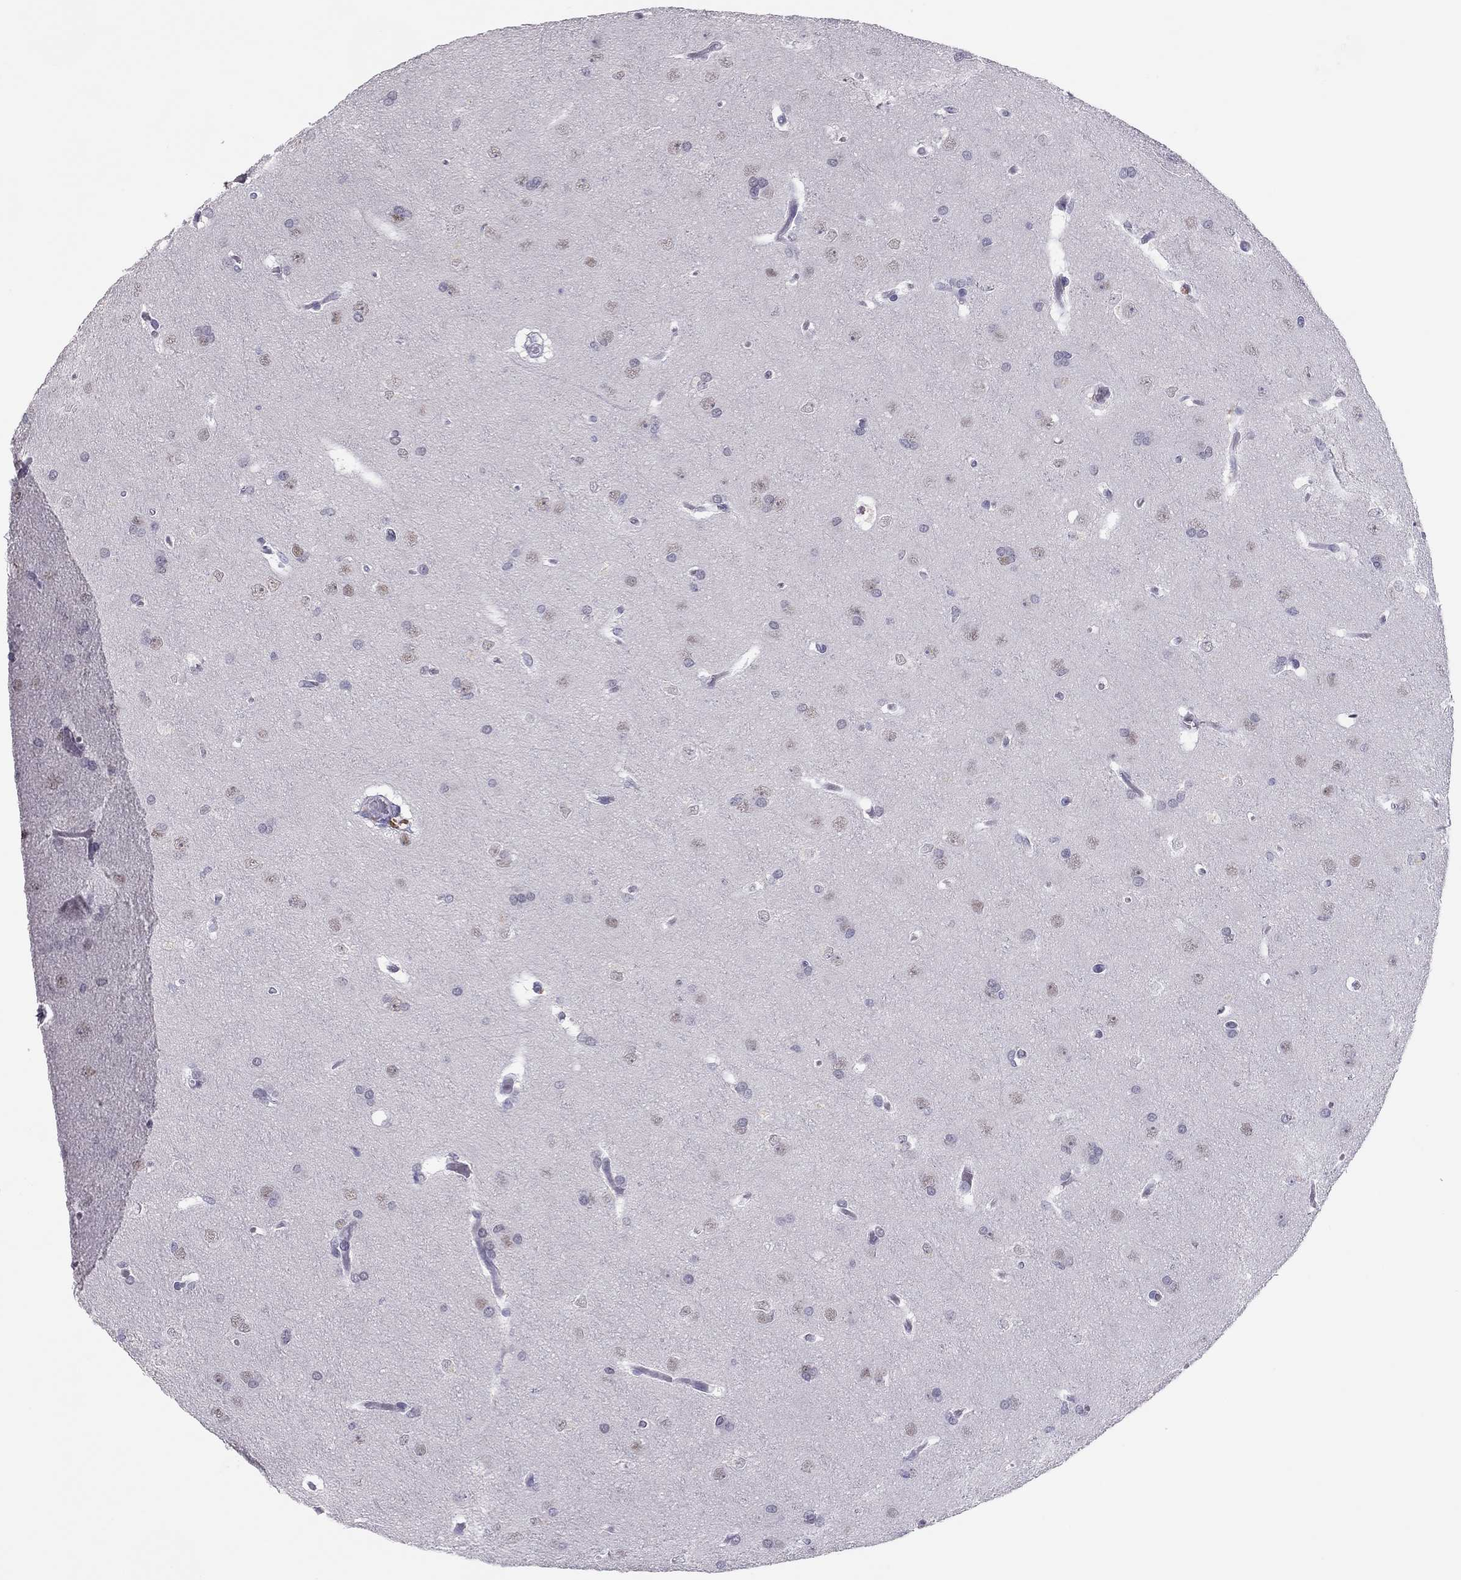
{"staining": {"intensity": "negative", "quantity": "none", "location": "none"}, "tissue": "glioma", "cell_type": "Tumor cells", "image_type": "cancer", "snomed": [{"axis": "morphology", "description": "Glioma, malignant, Low grade"}, {"axis": "topography", "description": "Brain"}], "caption": "The photomicrograph demonstrates no staining of tumor cells in low-grade glioma (malignant). The staining was performed using DAB (3,3'-diaminobenzidine) to visualize the protein expression in brown, while the nuclei were stained in blue with hematoxylin (Magnification: 20x).", "gene": "PHOX2A", "patient": {"sex": "female", "age": 32}}